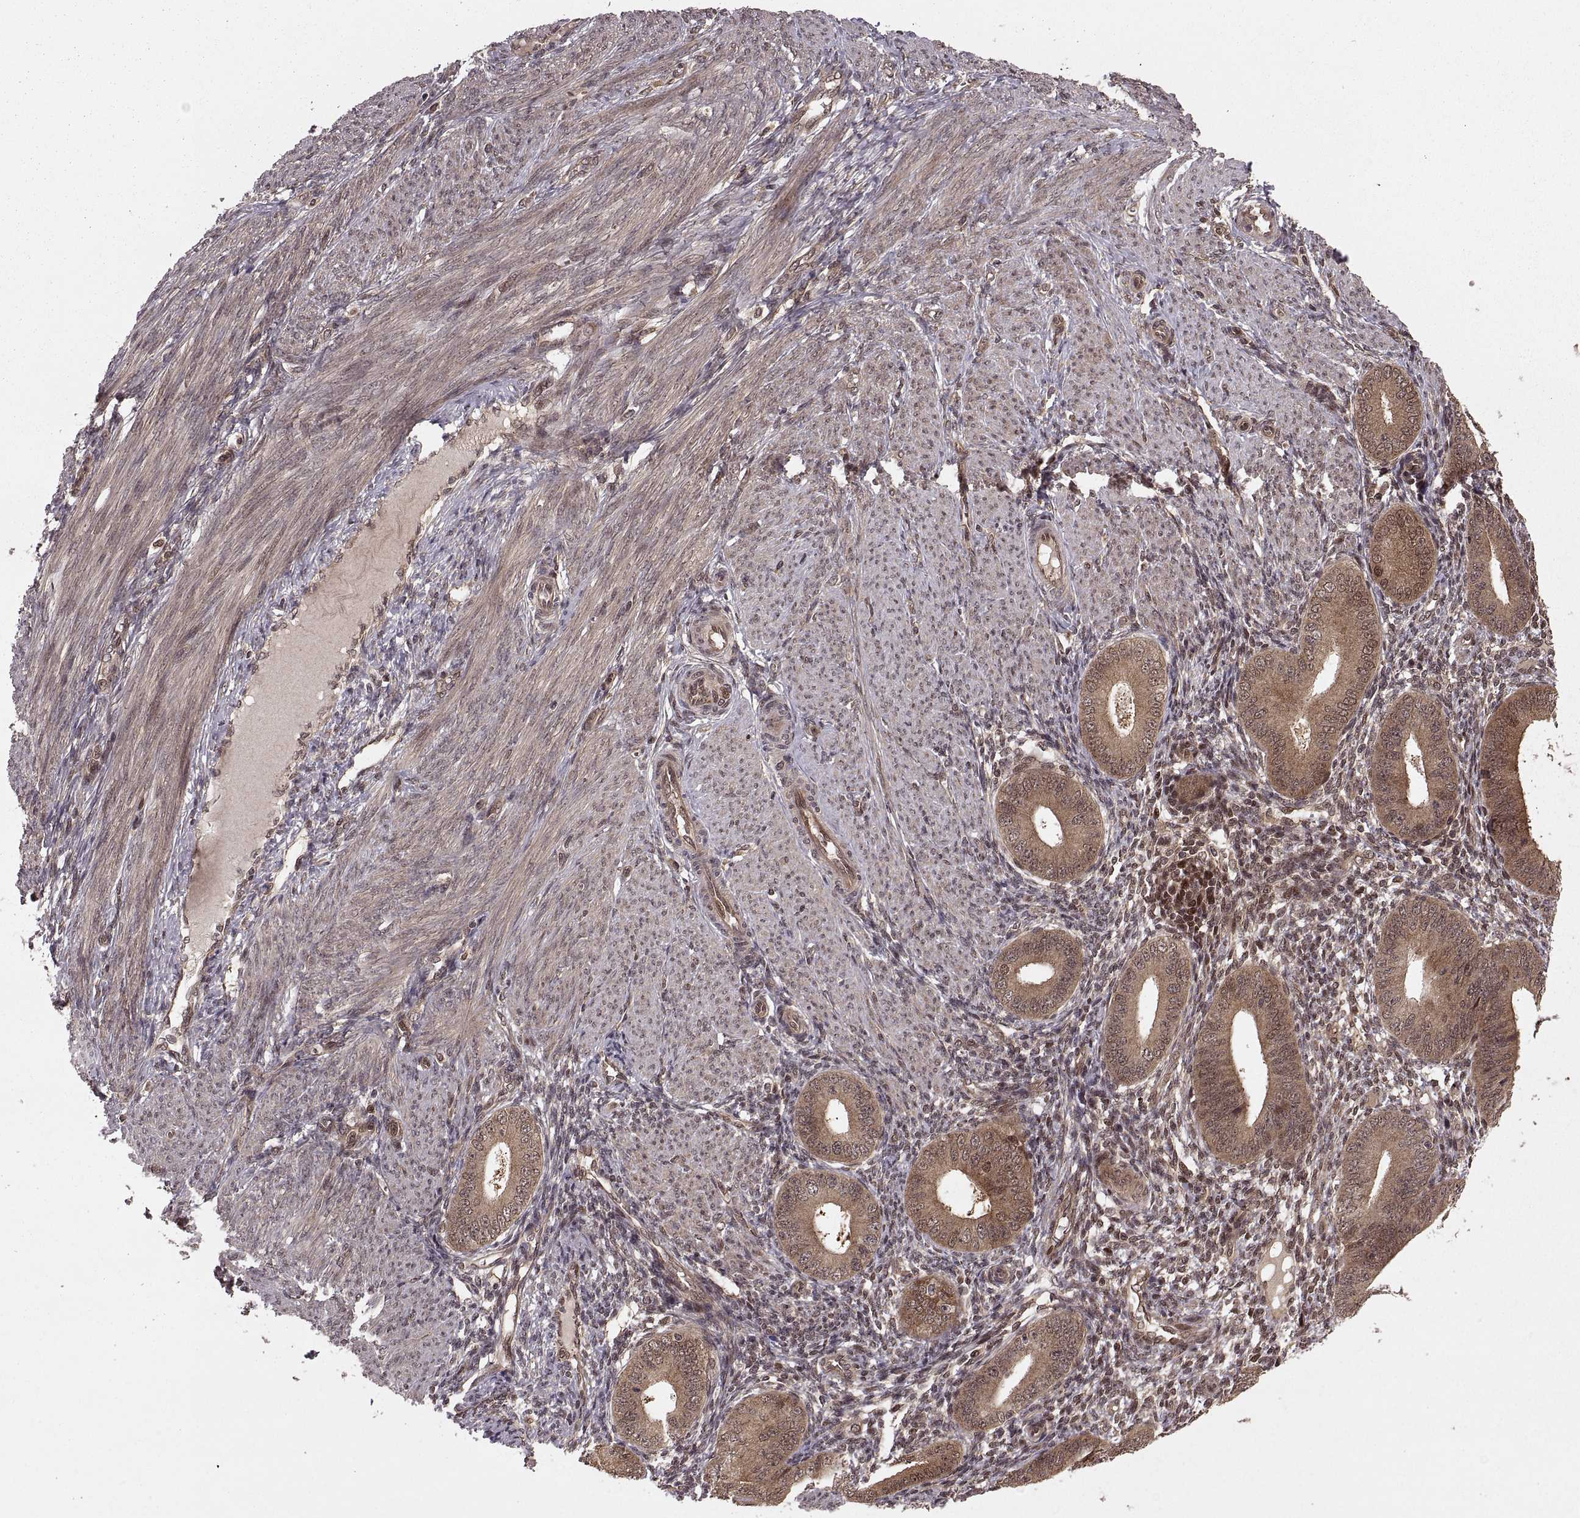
{"staining": {"intensity": "weak", "quantity": "<25%", "location": "cytoplasmic/membranous"}, "tissue": "endometrium", "cell_type": "Cells in endometrial stroma", "image_type": "normal", "snomed": [{"axis": "morphology", "description": "Normal tissue, NOS"}, {"axis": "topography", "description": "Endometrium"}], "caption": "A photomicrograph of endometrium stained for a protein displays no brown staining in cells in endometrial stroma. (DAB immunohistochemistry (IHC) with hematoxylin counter stain).", "gene": "DEDD", "patient": {"sex": "female", "age": 39}}